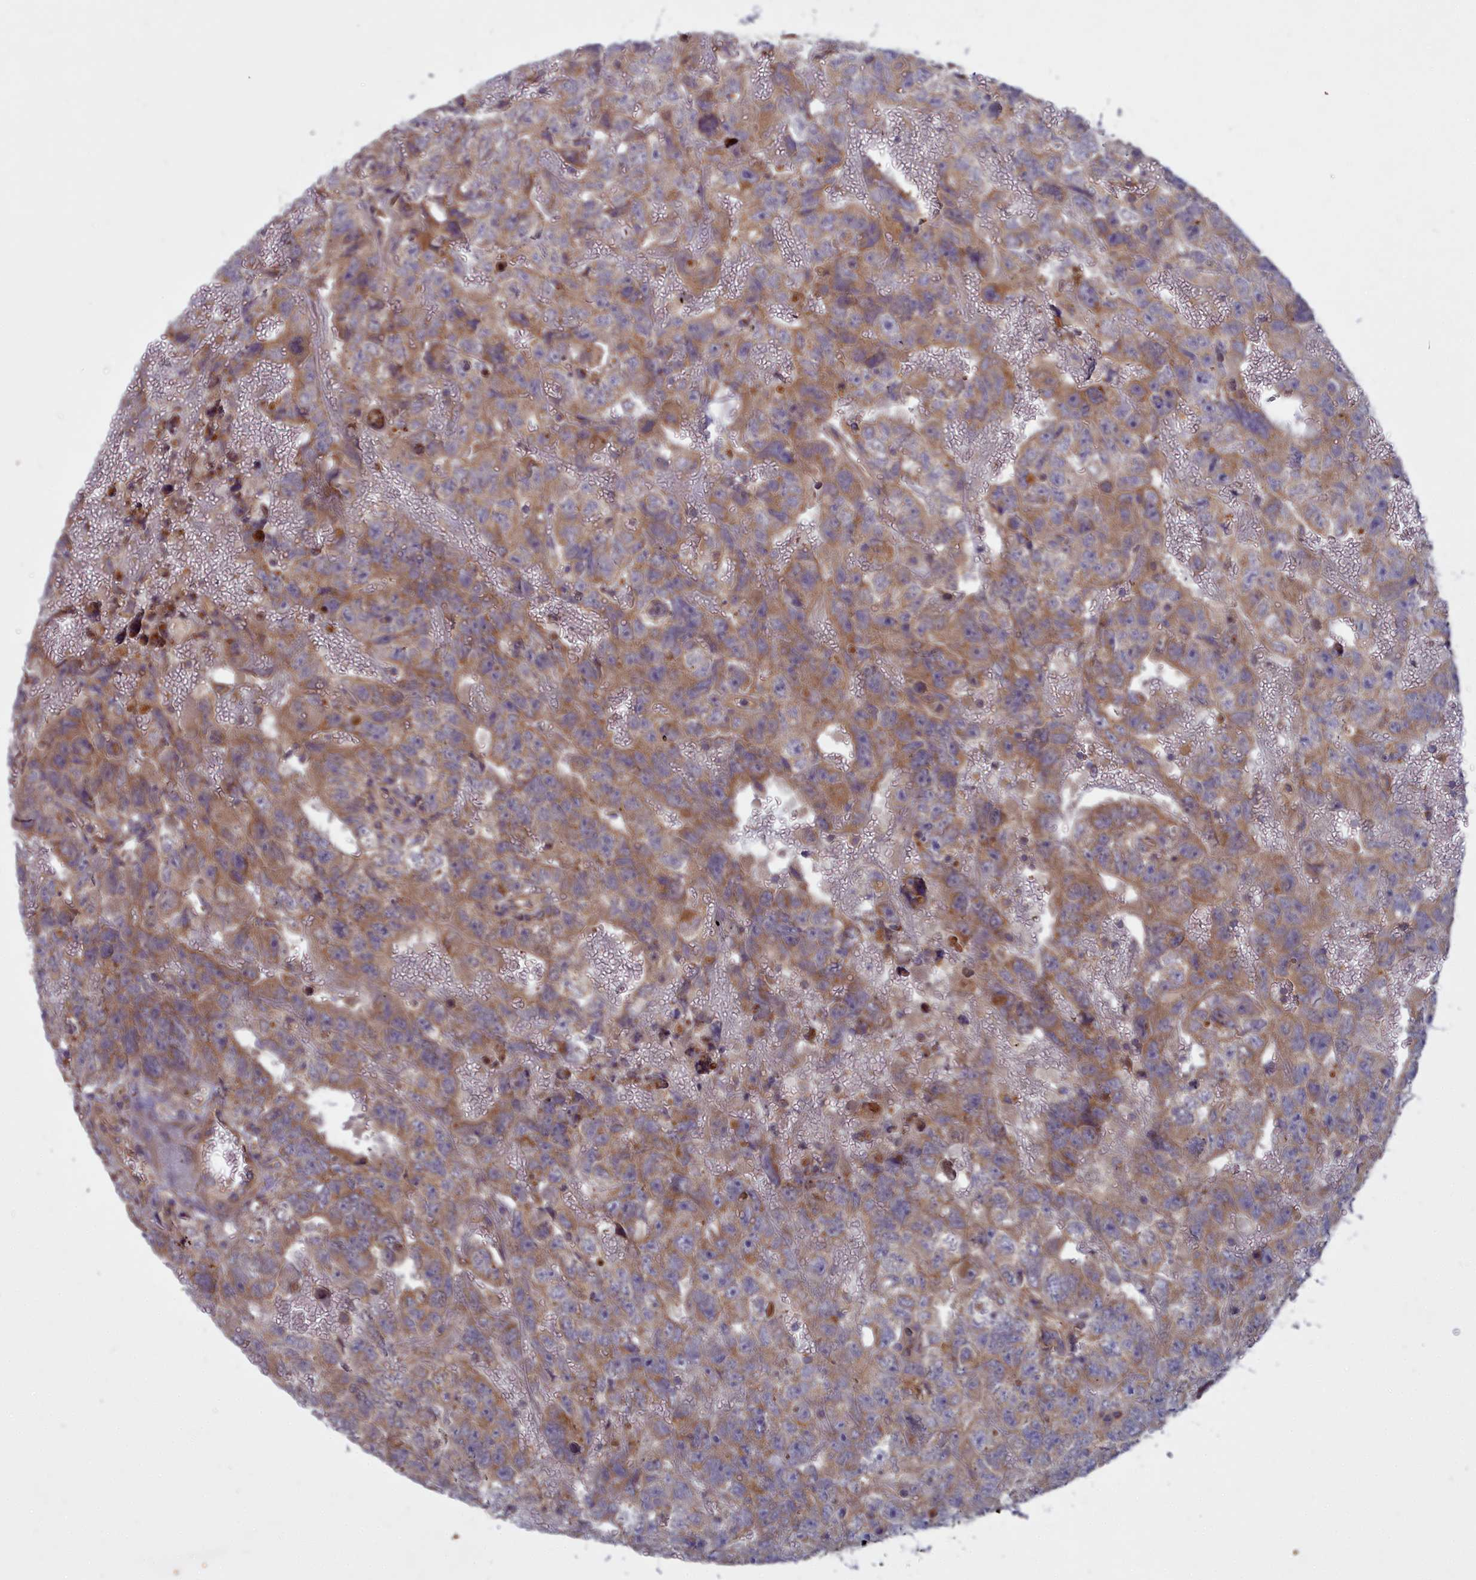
{"staining": {"intensity": "moderate", "quantity": ">75%", "location": "cytoplasmic/membranous"}, "tissue": "testis cancer", "cell_type": "Tumor cells", "image_type": "cancer", "snomed": [{"axis": "morphology", "description": "Carcinoma, Embryonal, NOS"}, {"axis": "topography", "description": "Testis"}], "caption": "Moderate cytoplasmic/membranous protein staining is appreciated in approximately >75% of tumor cells in embryonal carcinoma (testis).", "gene": "CCDC167", "patient": {"sex": "male", "age": 45}}